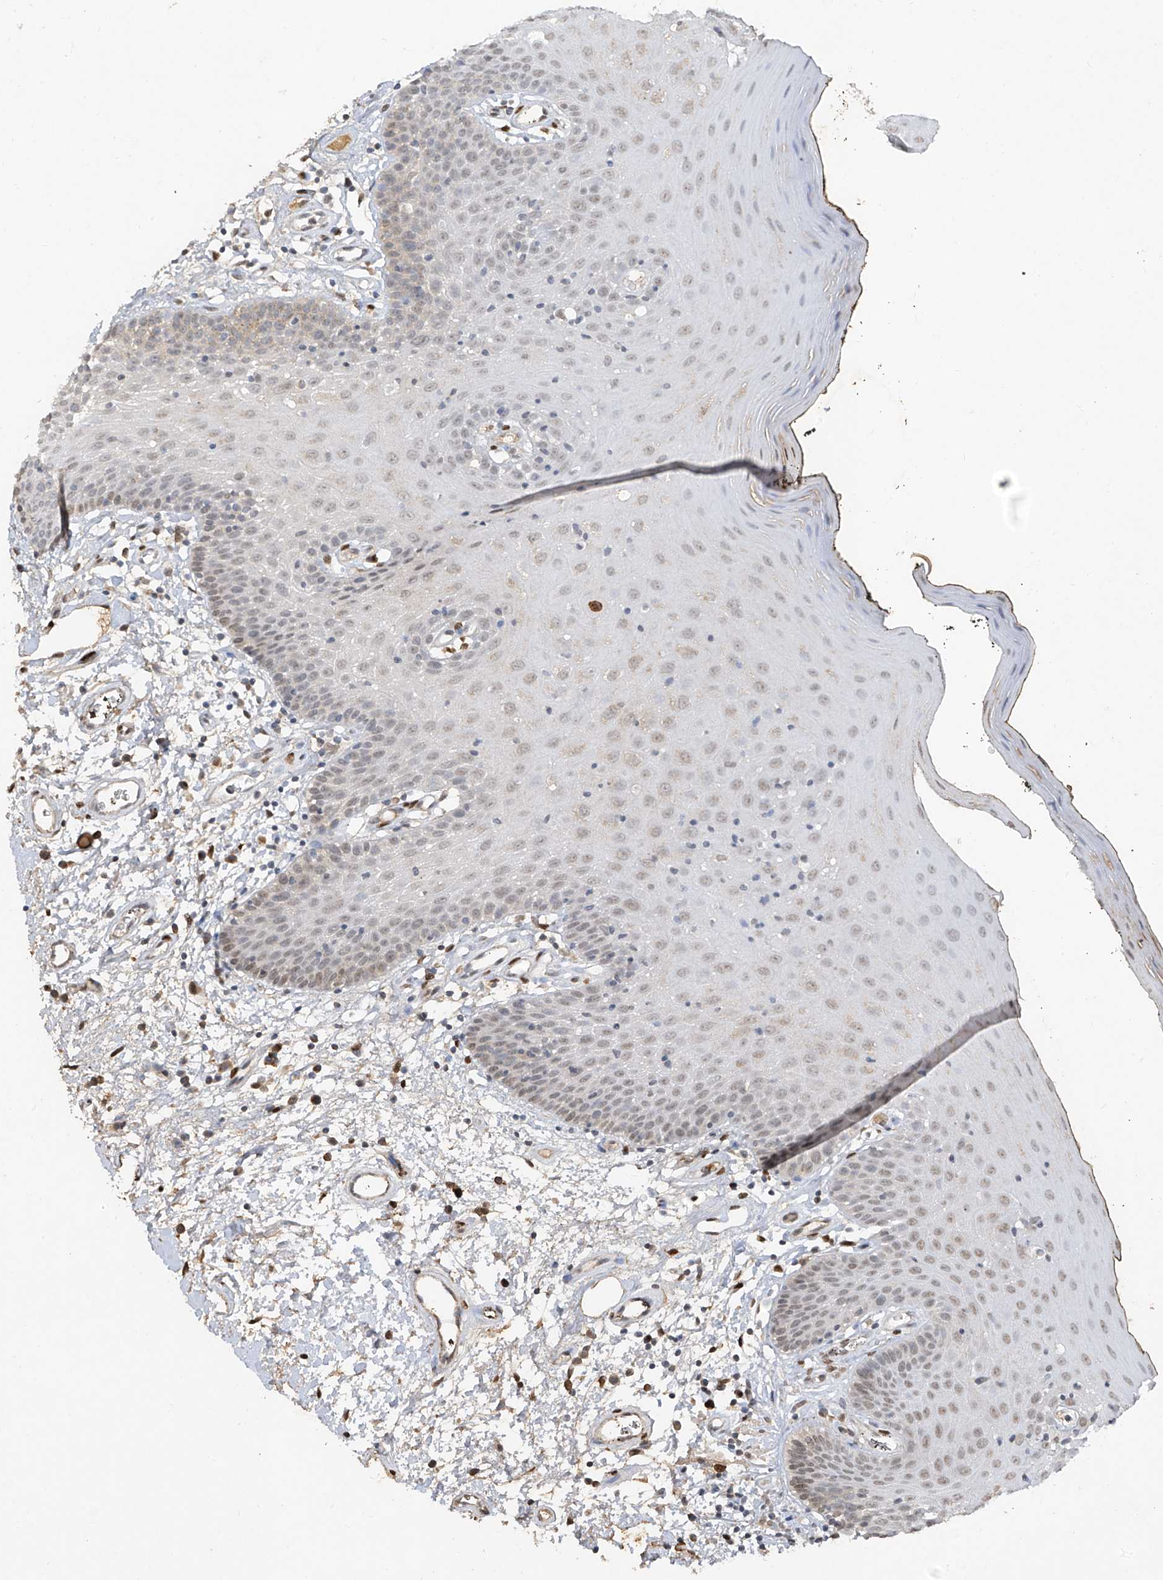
{"staining": {"intensity": "weak", "quantity": "25%-75%", "location": "nuclear"}, "tissue": "oral mucosa", "cell_type": "Squamous epithelial cells", "image_type": "normal", "snomed": [{"axis": "morphology", "description": "Normal tissue, NOS"}, {"axis": "topography", "description": "Oral tissue"}], "caption": "Oral mucosa stained for a protein demonstrates weak nuclear positivity in squamous epithelial cells. (DAB (3,3'-diaminobenzidine) IHC with brightfield microscopy, high magnification).", "gene": "ATRIP", "patient": {"sex": "male", "age": 74}}